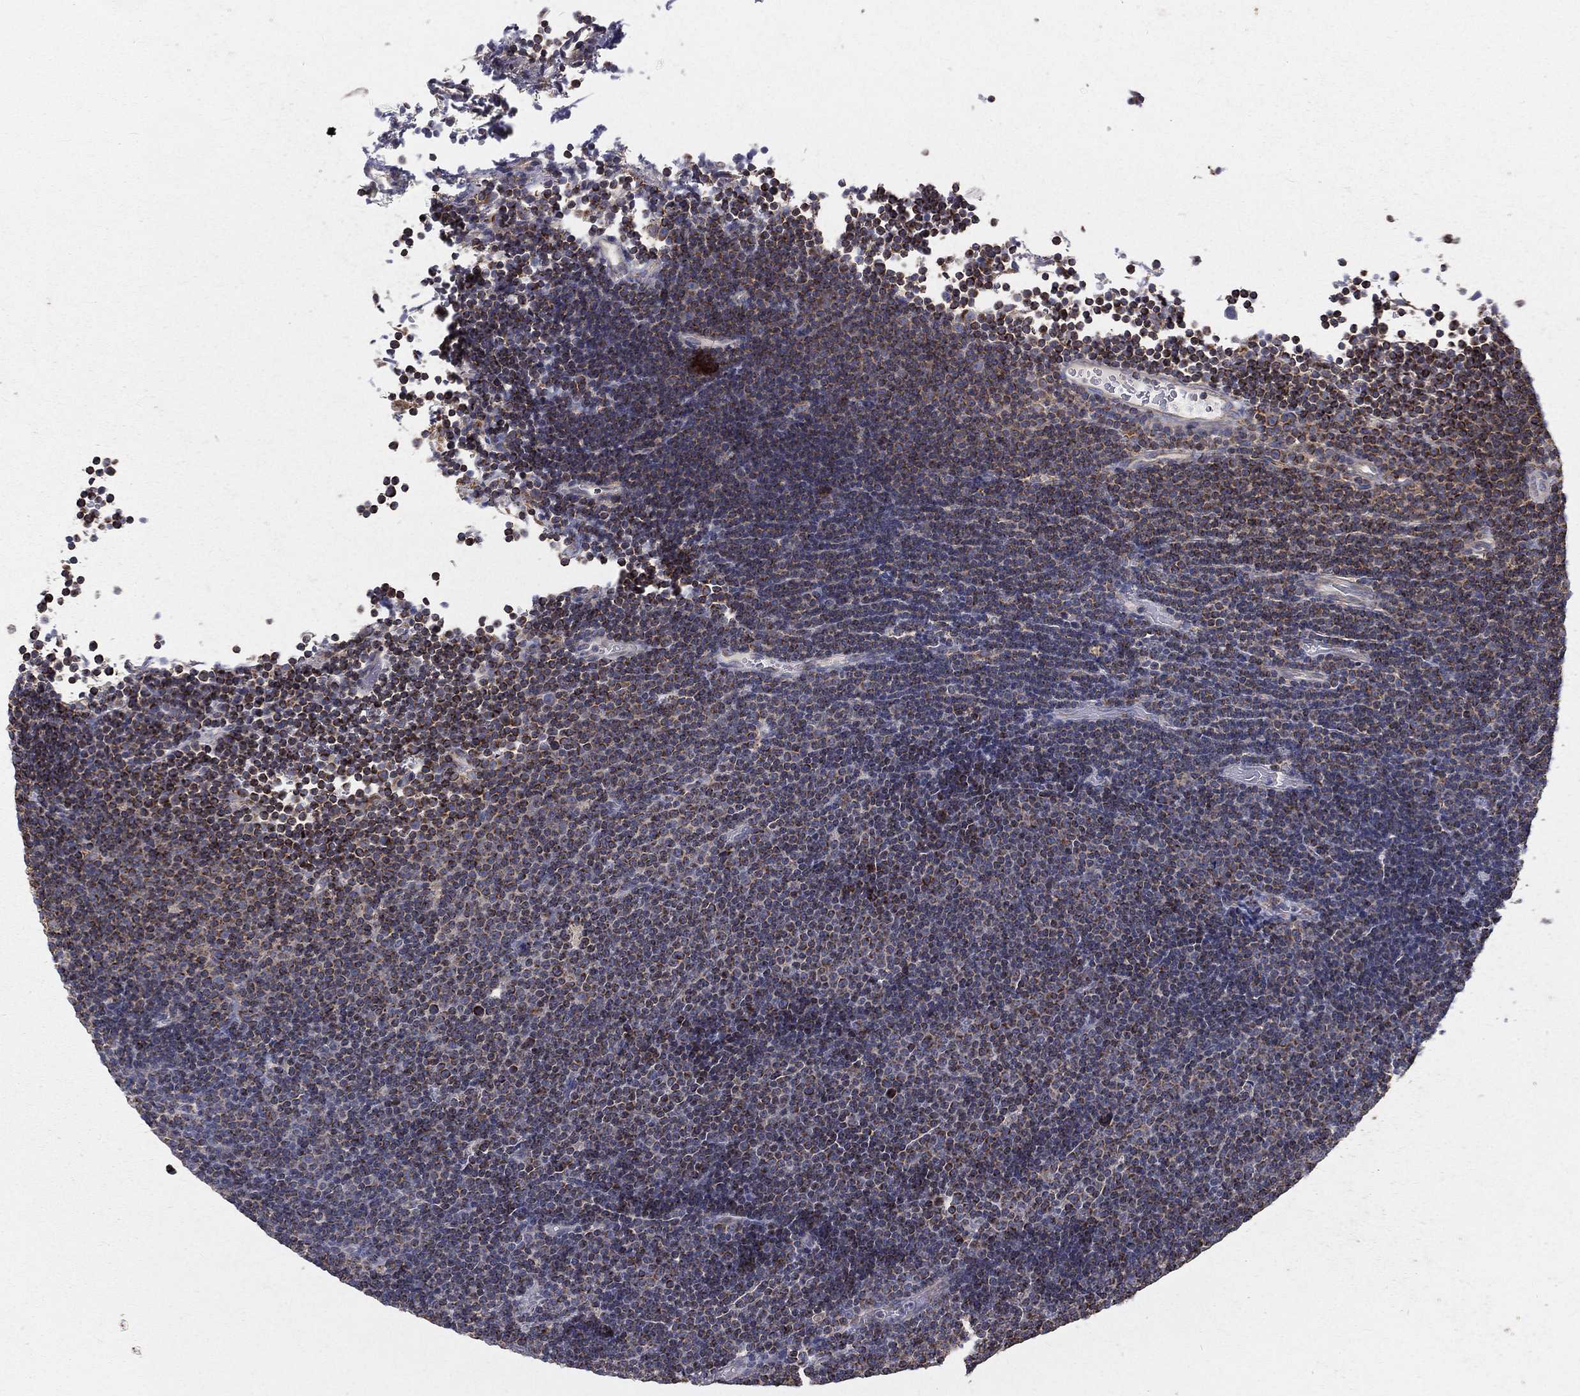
{"staining": {"intensity": "moderate", "quantity": "25%-75%", "location": "cytoplasmic/membranous"}, "tissue": "lymphoma", "cell_type": "Tumor cells", "image_type": "cancer", "snomed": [{"axis": "morphology", "description": "Malignant lymphoma, non-Hodgkin's type, Low grade"}, {"axis": "topography", "description": "Brain"}], "caption": "Immunohistochemical staining of lymphoma reveals moderate cytoplasmic/membranous protein staining in about 25%-75% of tumor cells.", "gene": "HADH", "patient": {"sex": "female", "age": 66}}